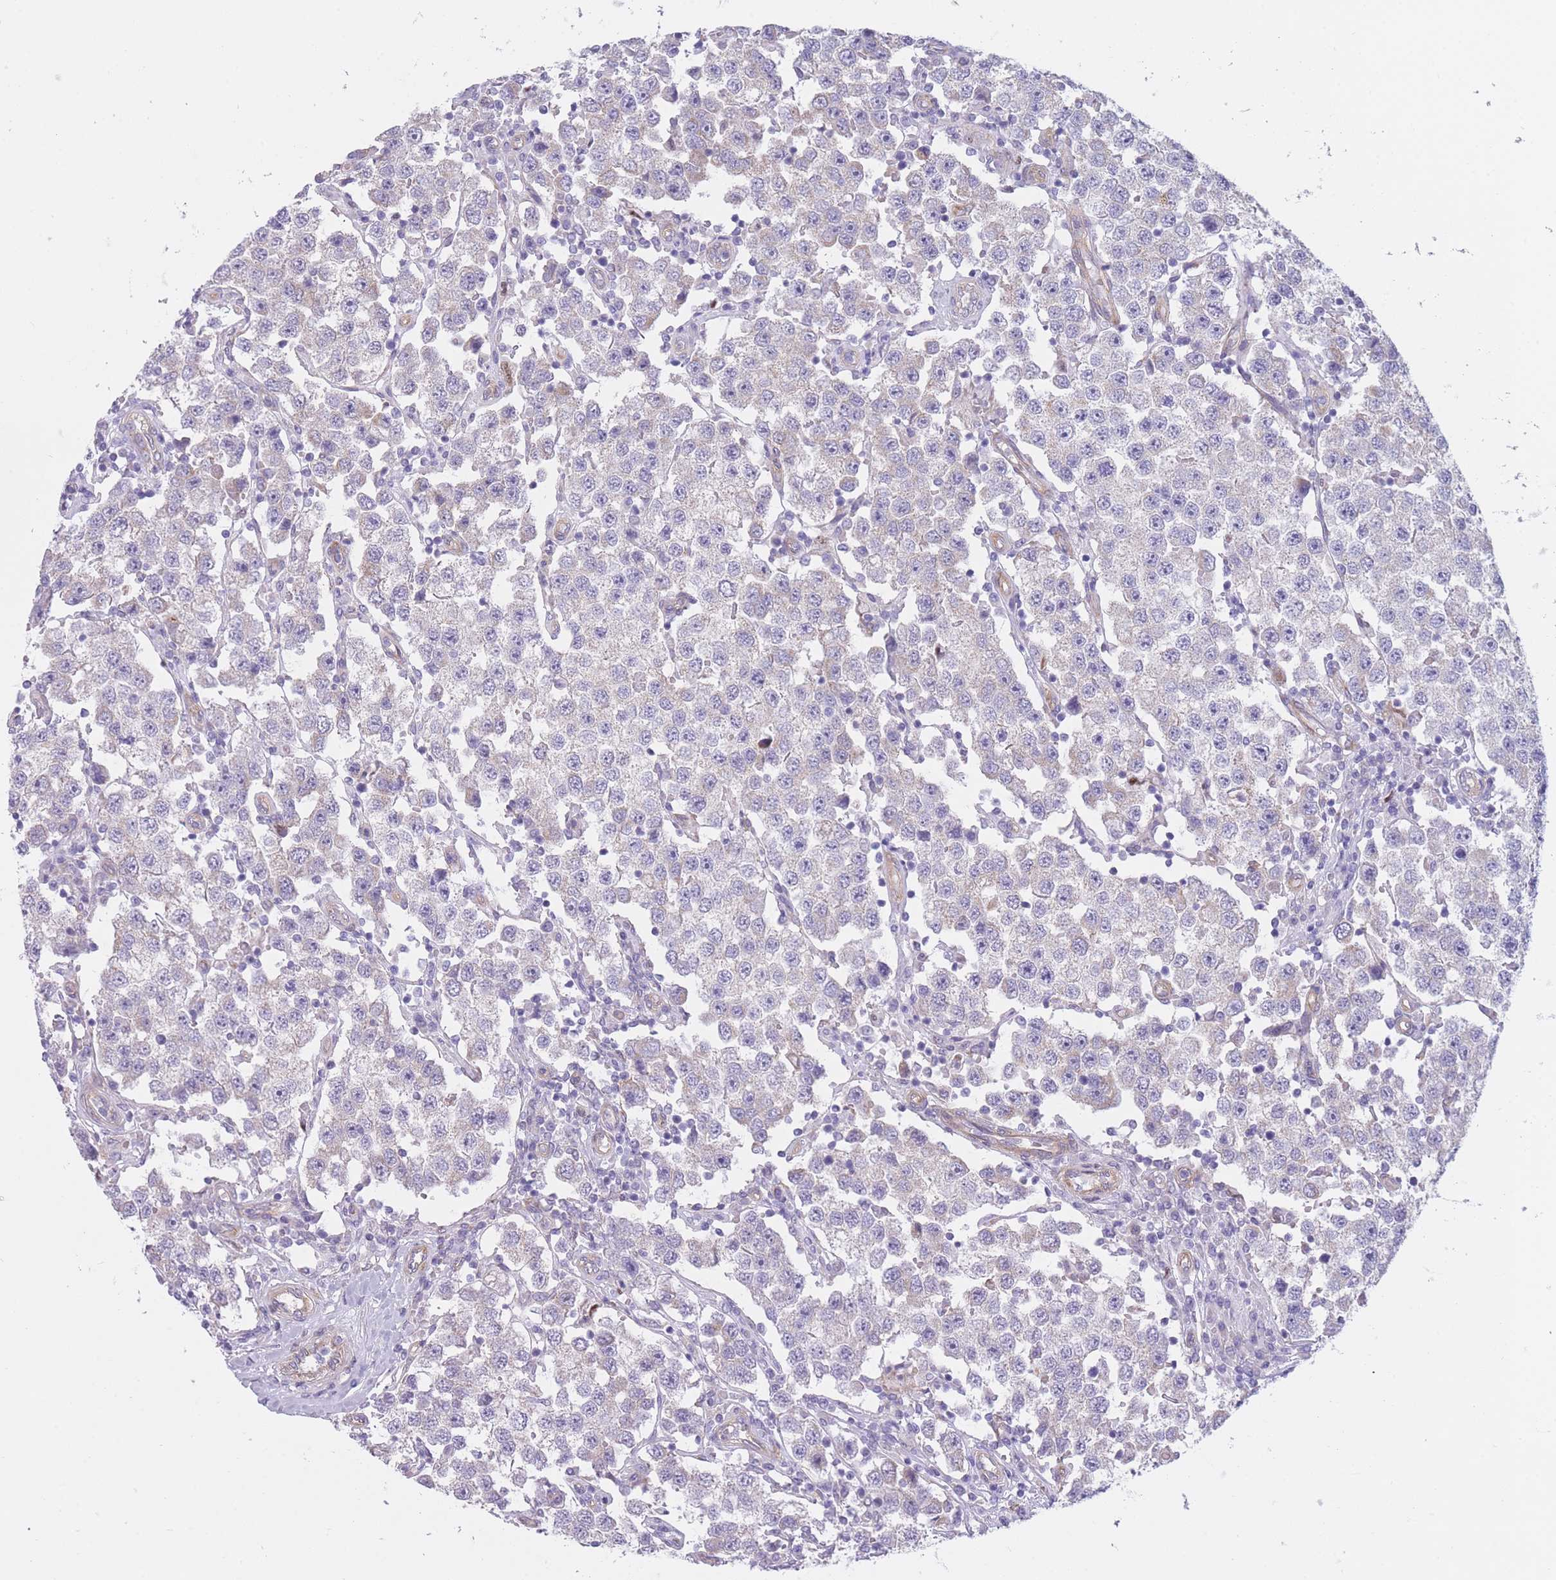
{"staining": {"intensity": "negative", "quantity": "none", "location": "none"}, "tissue": "testis cancer", "cell_type": "Tumor cells", "image_type": "cancer", "snomed": [{"axis": "morphology", "description": "Seminoma, NOS"}, {"axis": "topography", "description": "Testis"}], "caption": "Human seminoma (testis) stained for a protein using immunohistochemistry shows no positivity in tumor cells.", "gene": "SERPINB3", "patient": {"sex": "male", "age": 37}}